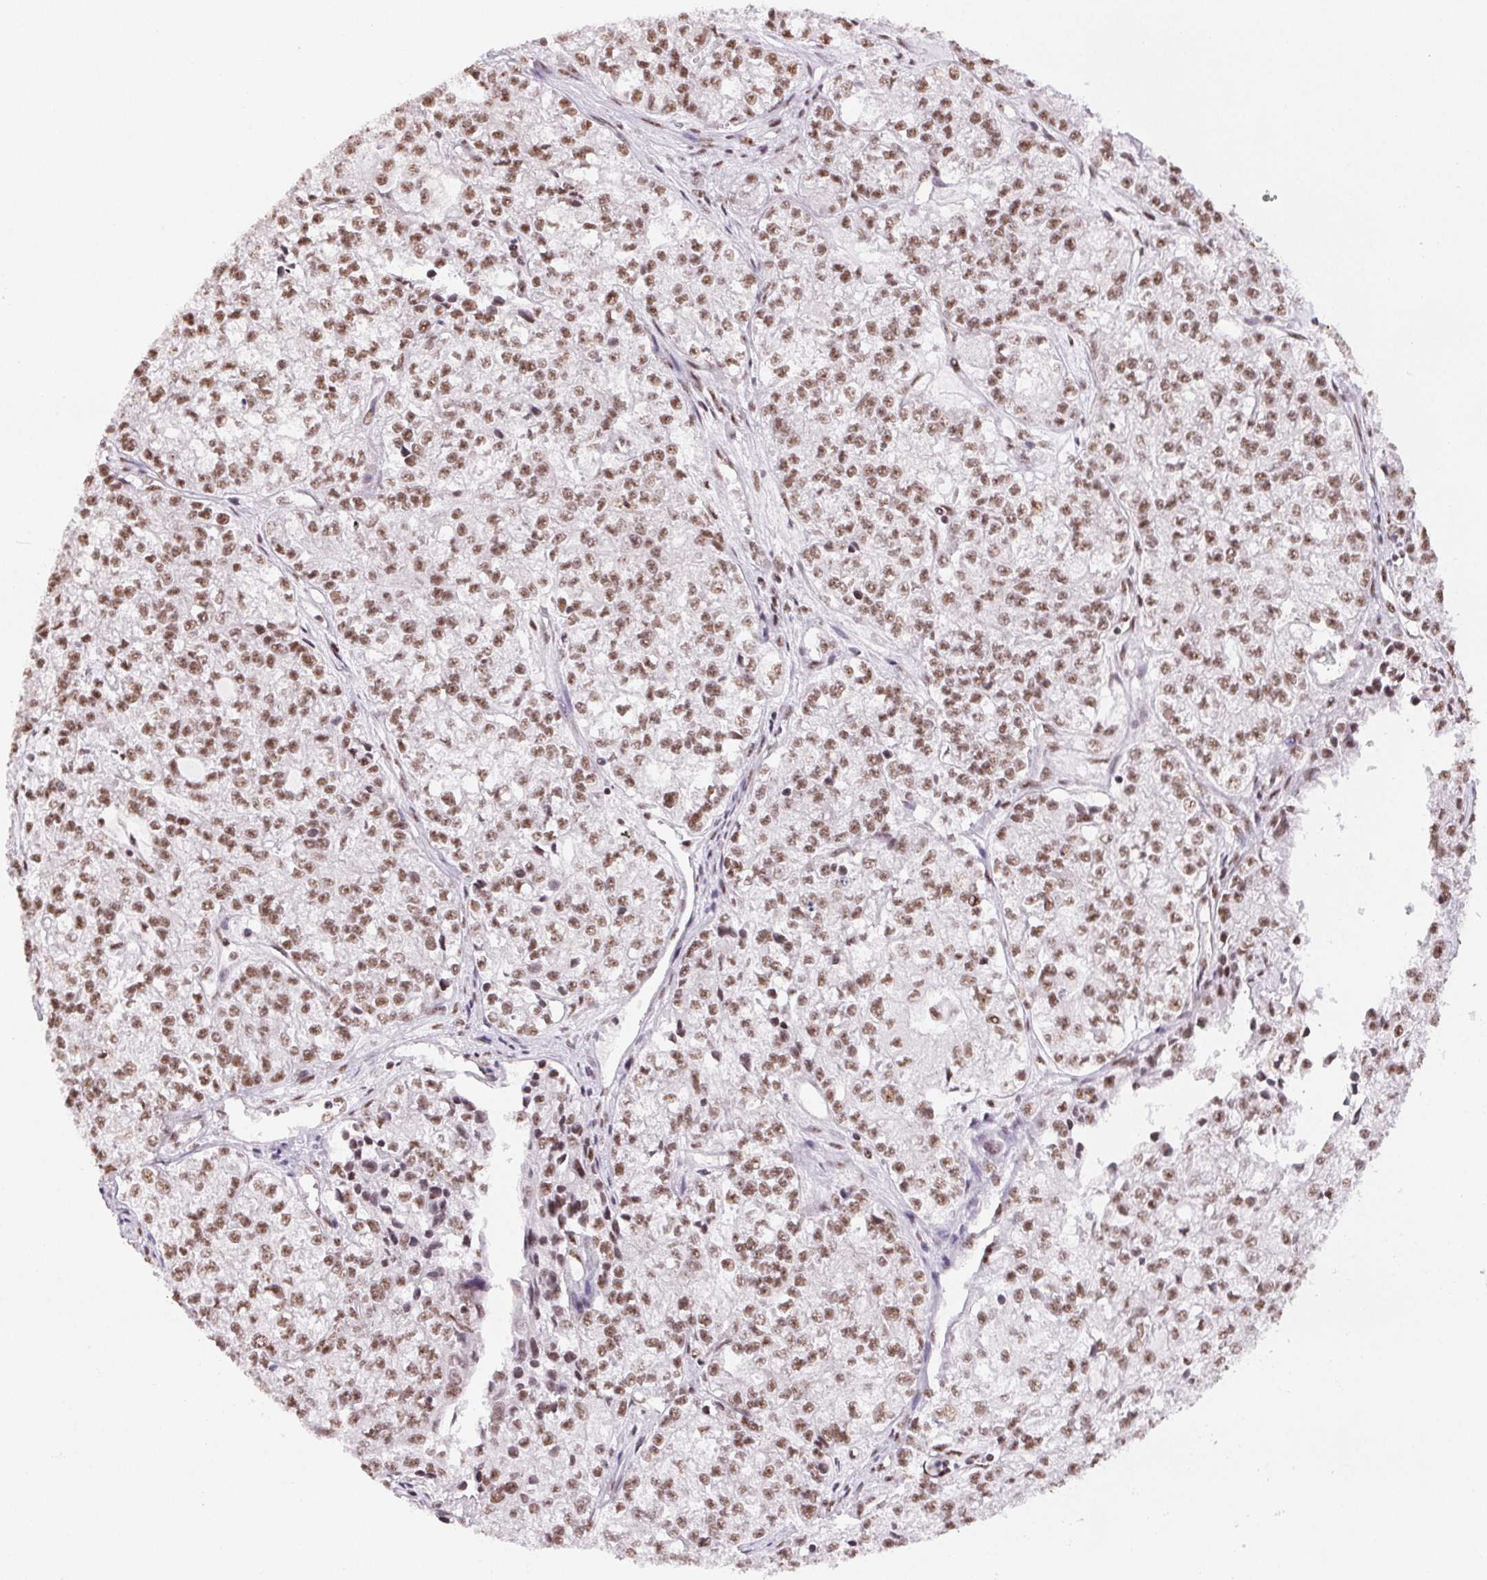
{"staining": {"intensity": "moderate", "quantity": ">75%", "location": "nuclear"}, "tissue": "ovarian cancer", "cell_type": "Tumor cells", "image_type": "cancer", "snomed": [{"axis": "morphology", "description": "Carcinoma, endometroid"}, {"axis": "topography", "description": "Ovary"}], "caption": "Protein analysis of ovarian endometroid carcinoma tissue displays moderate nuclear staining in about >75% of tumor cells.", "gene": "IK", "patient": {"sex": "female", "age": 64}}